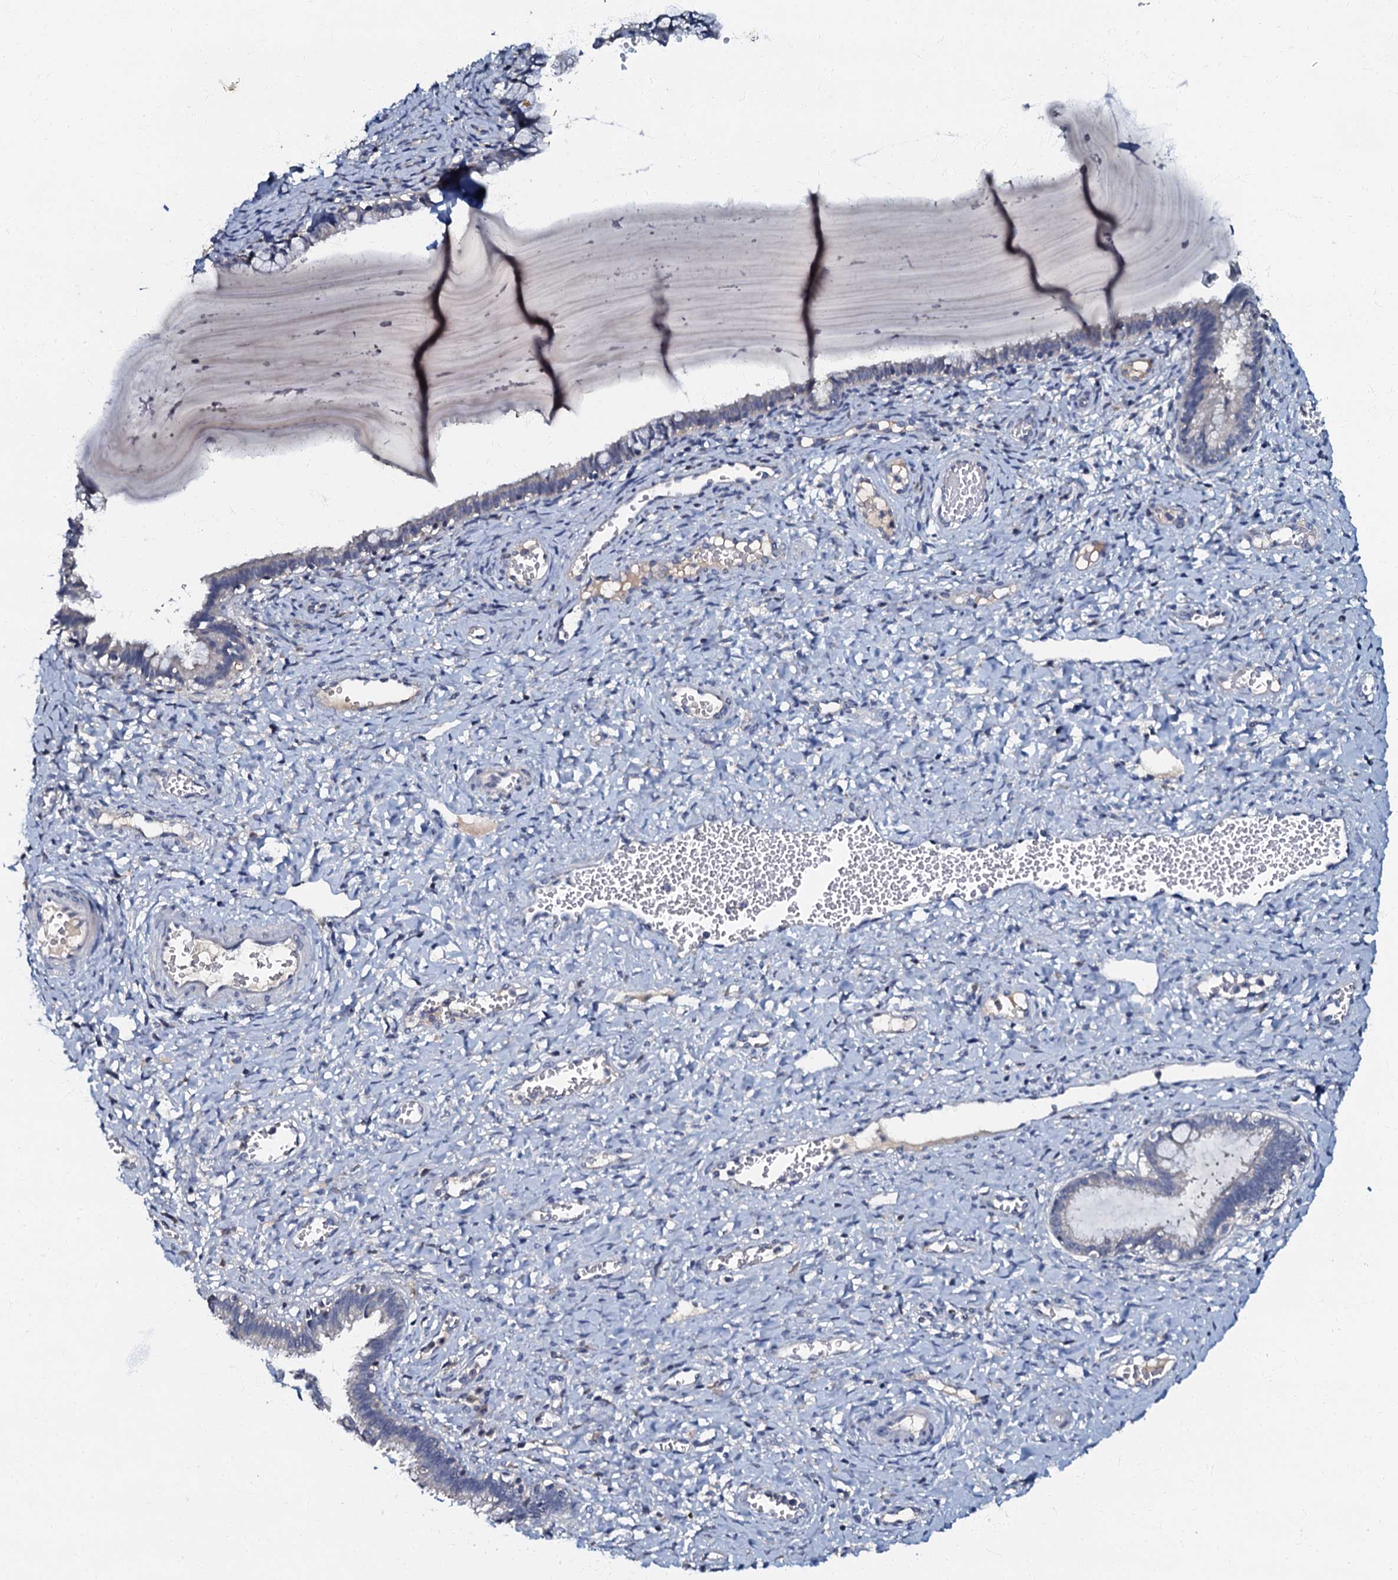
{"staining": {"intensity": "negative", "quantity": "none", "location": "none"}, "tissue": "cervix", "cell_type": "Glandular cells", "image_type": "normal", "snomed": [{"axis": "morphology", "description": "Normal tissue, NOS"}, {"axis": "morphology", "description": "Adenocarcinoma, NOS"}, {"axis": "topography", "description": "Cervix"}], "caption": "This is an IHC histopathology image of normal cervix. There is no positivity in glandular cells.", "gene": "OLAH", "patient": {"sex": "female", "age": 29}}